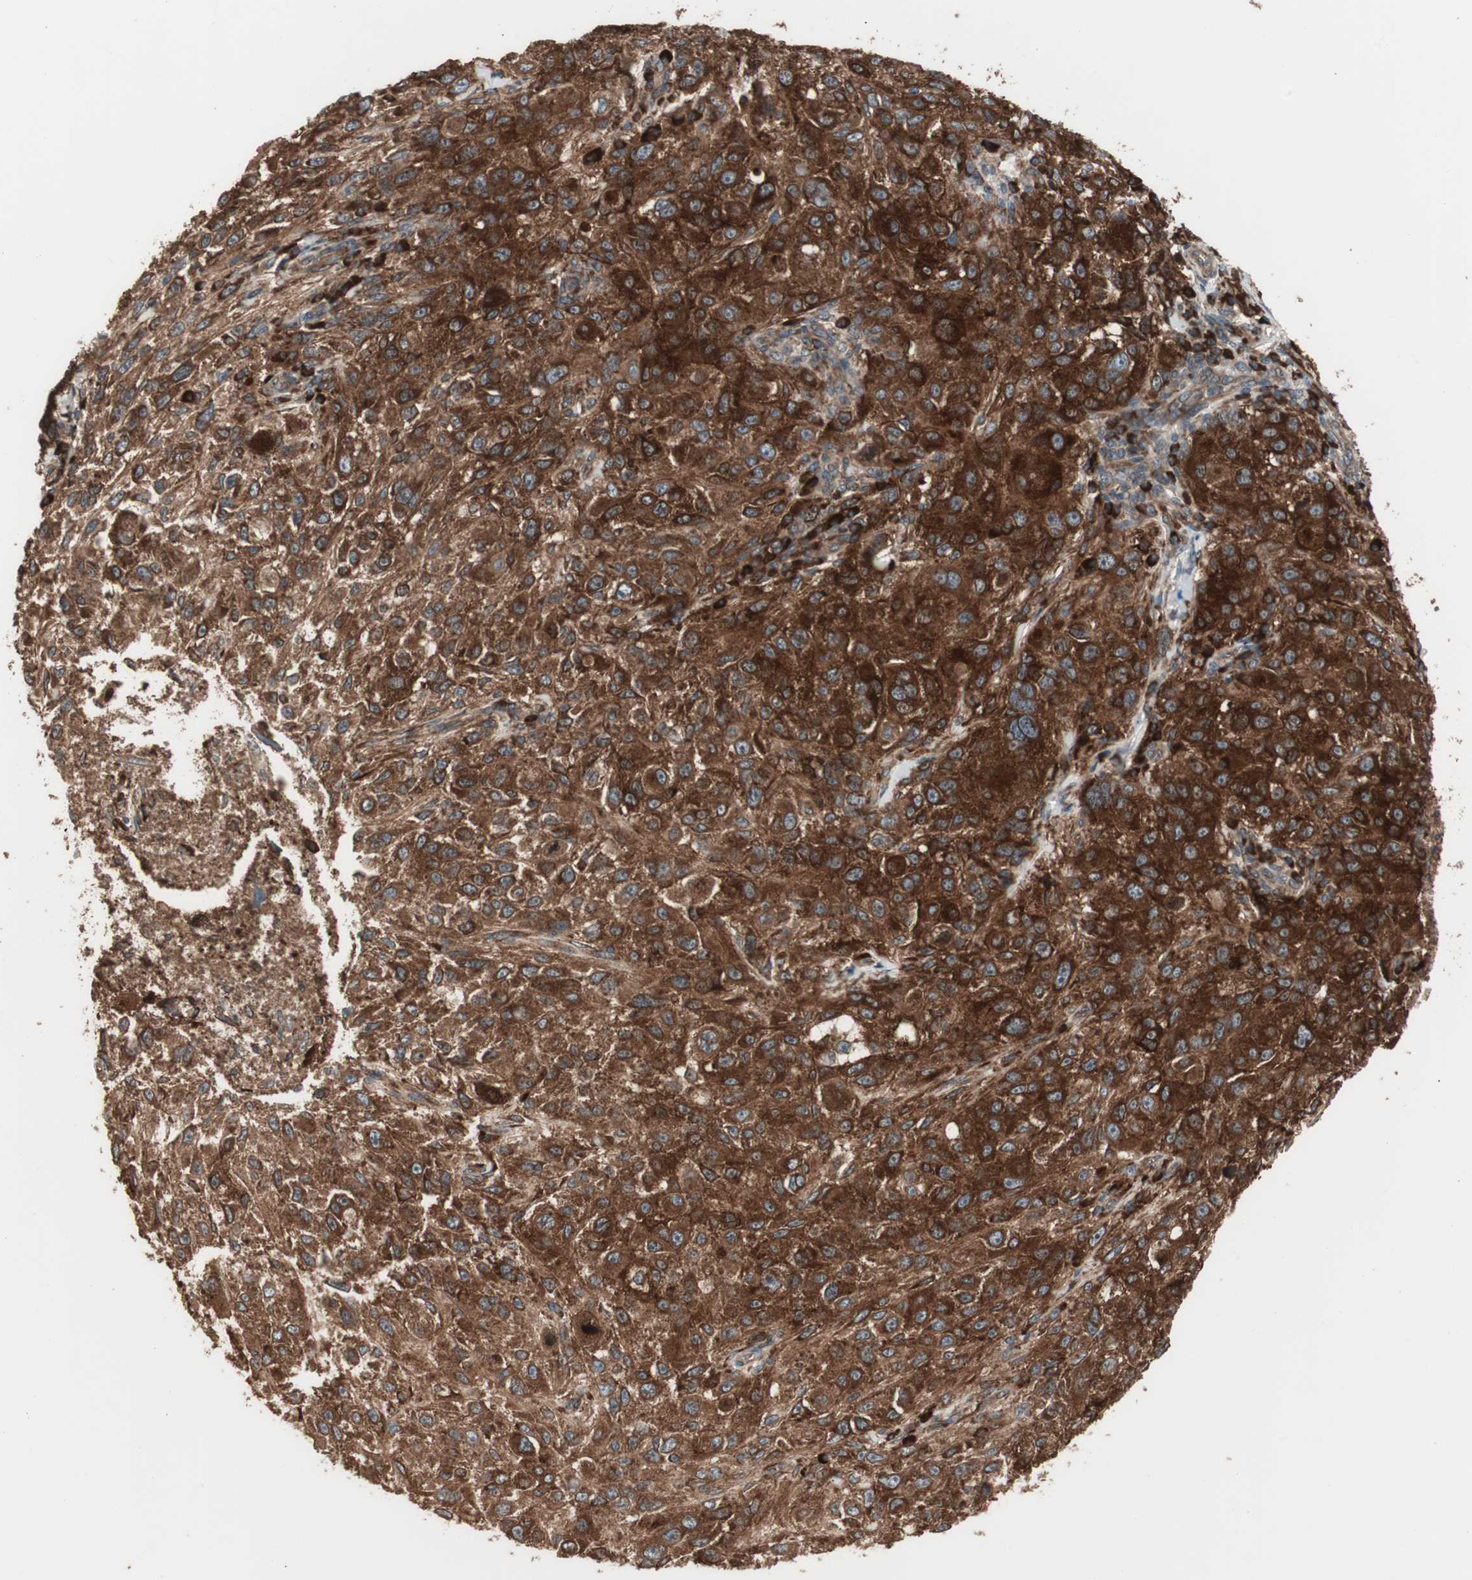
{"staining": {"intensity": "strong", "quantity": ">75%", "location": "cytoplasmic/membranous"}, "tissue": "melanoma", "cell_type": "Tumor cells", "image_type": "cancer", "snomed": [{"axis": "morphology", "description": "Necrosis, NOS"}, {"axis": "morphology", "description": "Malignant melanoma, NOS"}, {"axis": "topography", "description": "Skin"}], "caption": "Strong cytoplasmic/membranous expression is seen in approximately >75% of tumor cells in malignant melanoma. (Brightfield microscopy of DAB IHC at high magnification).", "gene": "LZTS1", "patient": {"sex": "female", "age": 87}}